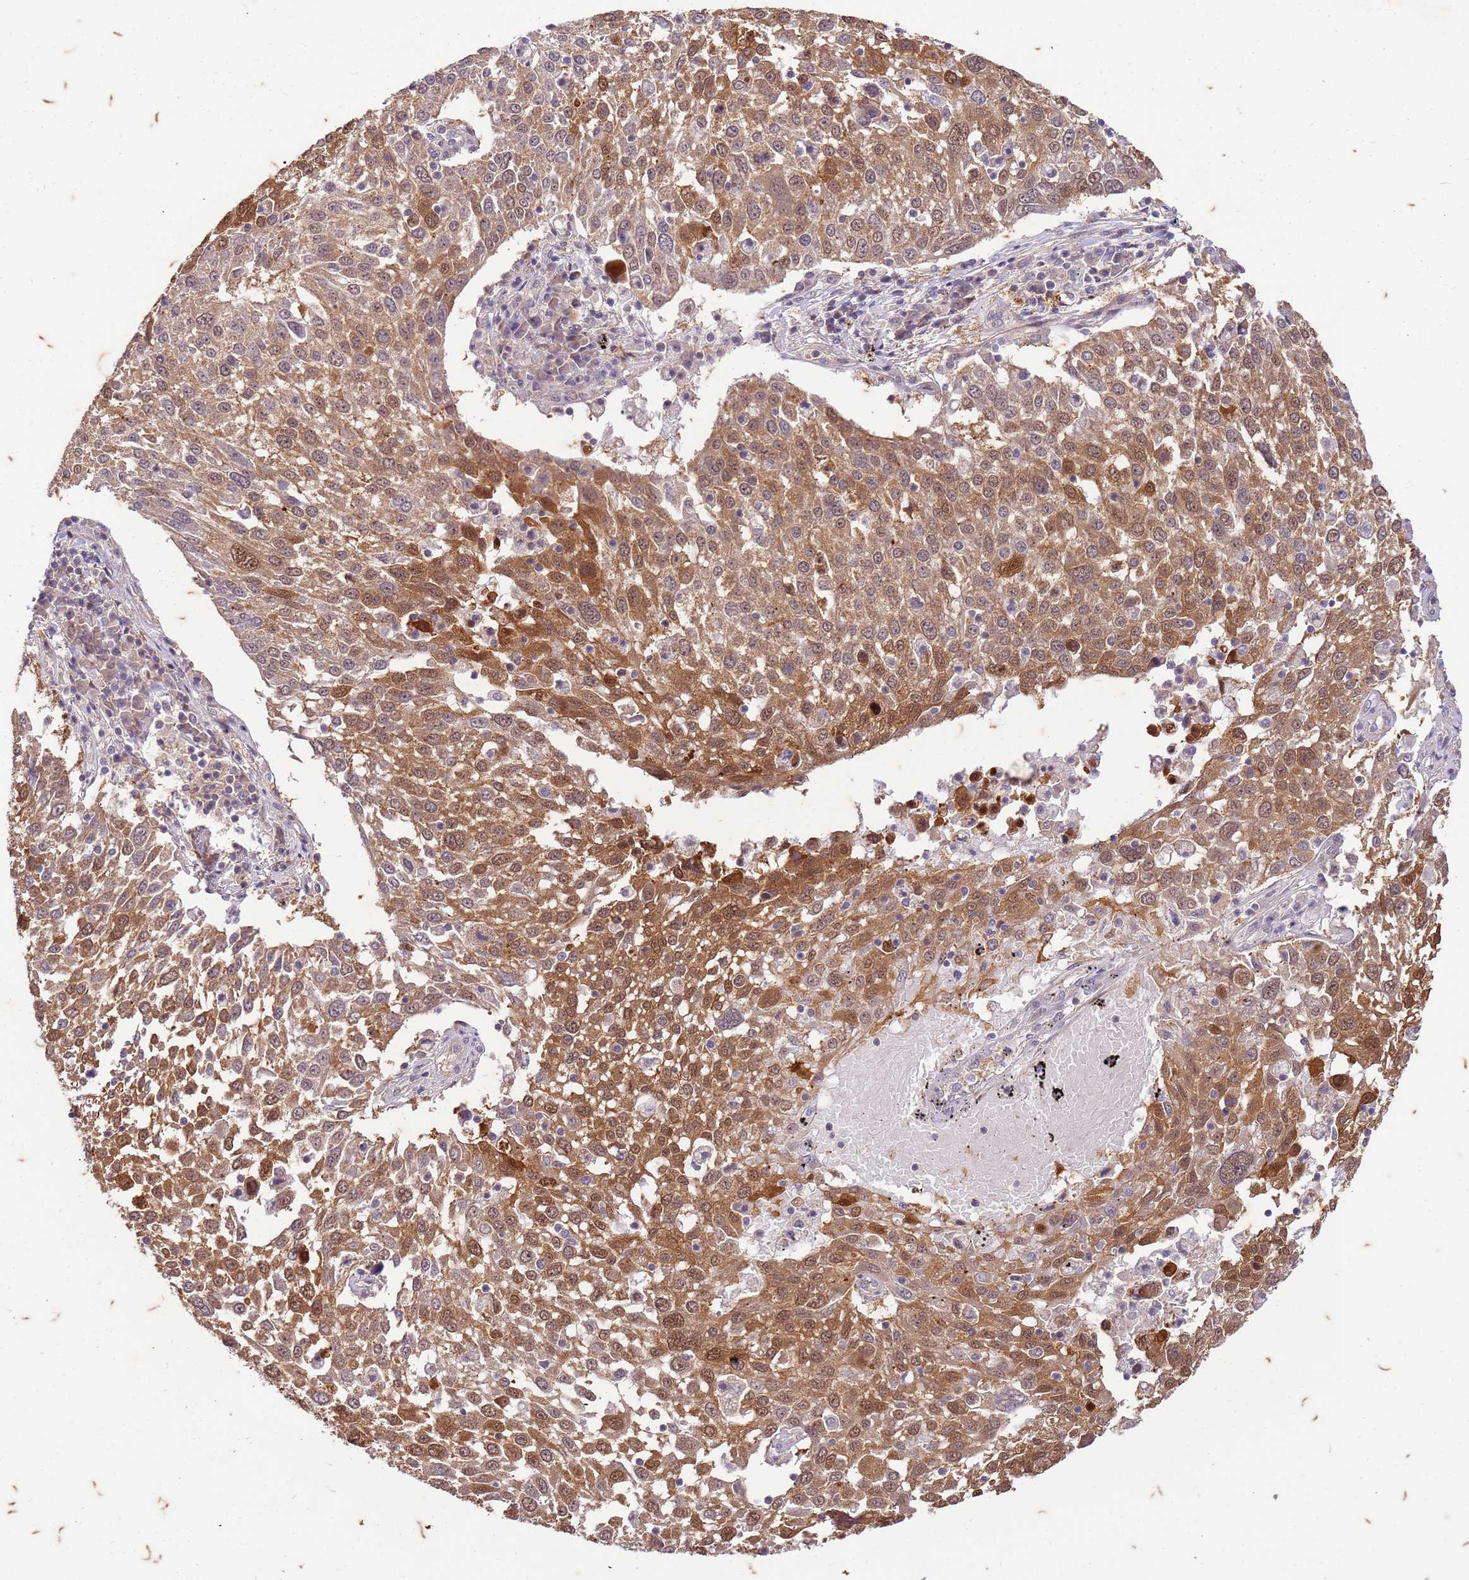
{"staining": {"intensity": "moderate", "quantity": ">75%", "location": "cytoplasmic/membranous,nuclear"}, "tissue": "lung cancer", "cell_type": "Tumor cells", "image_type": "cancer", "snomed": [{"axis": "morphology", "description": "Squamous cell carcinoma, NOS"}, {"axis": "topography", "description": "Lung"}], "caption": "Lung squamous cell carcinoma was stained to show a protein in brown. There is medium levels of moderate cytoplasmic/membranous and nuclear expression in approximately >75% of tumor cells. (DAB (3,3'-diaminobenzidine) = brown stain, brightfield microscopy at high magnification).", "gene": "RAPGEF3", "patient": {"sex": "male", "age": 65}}